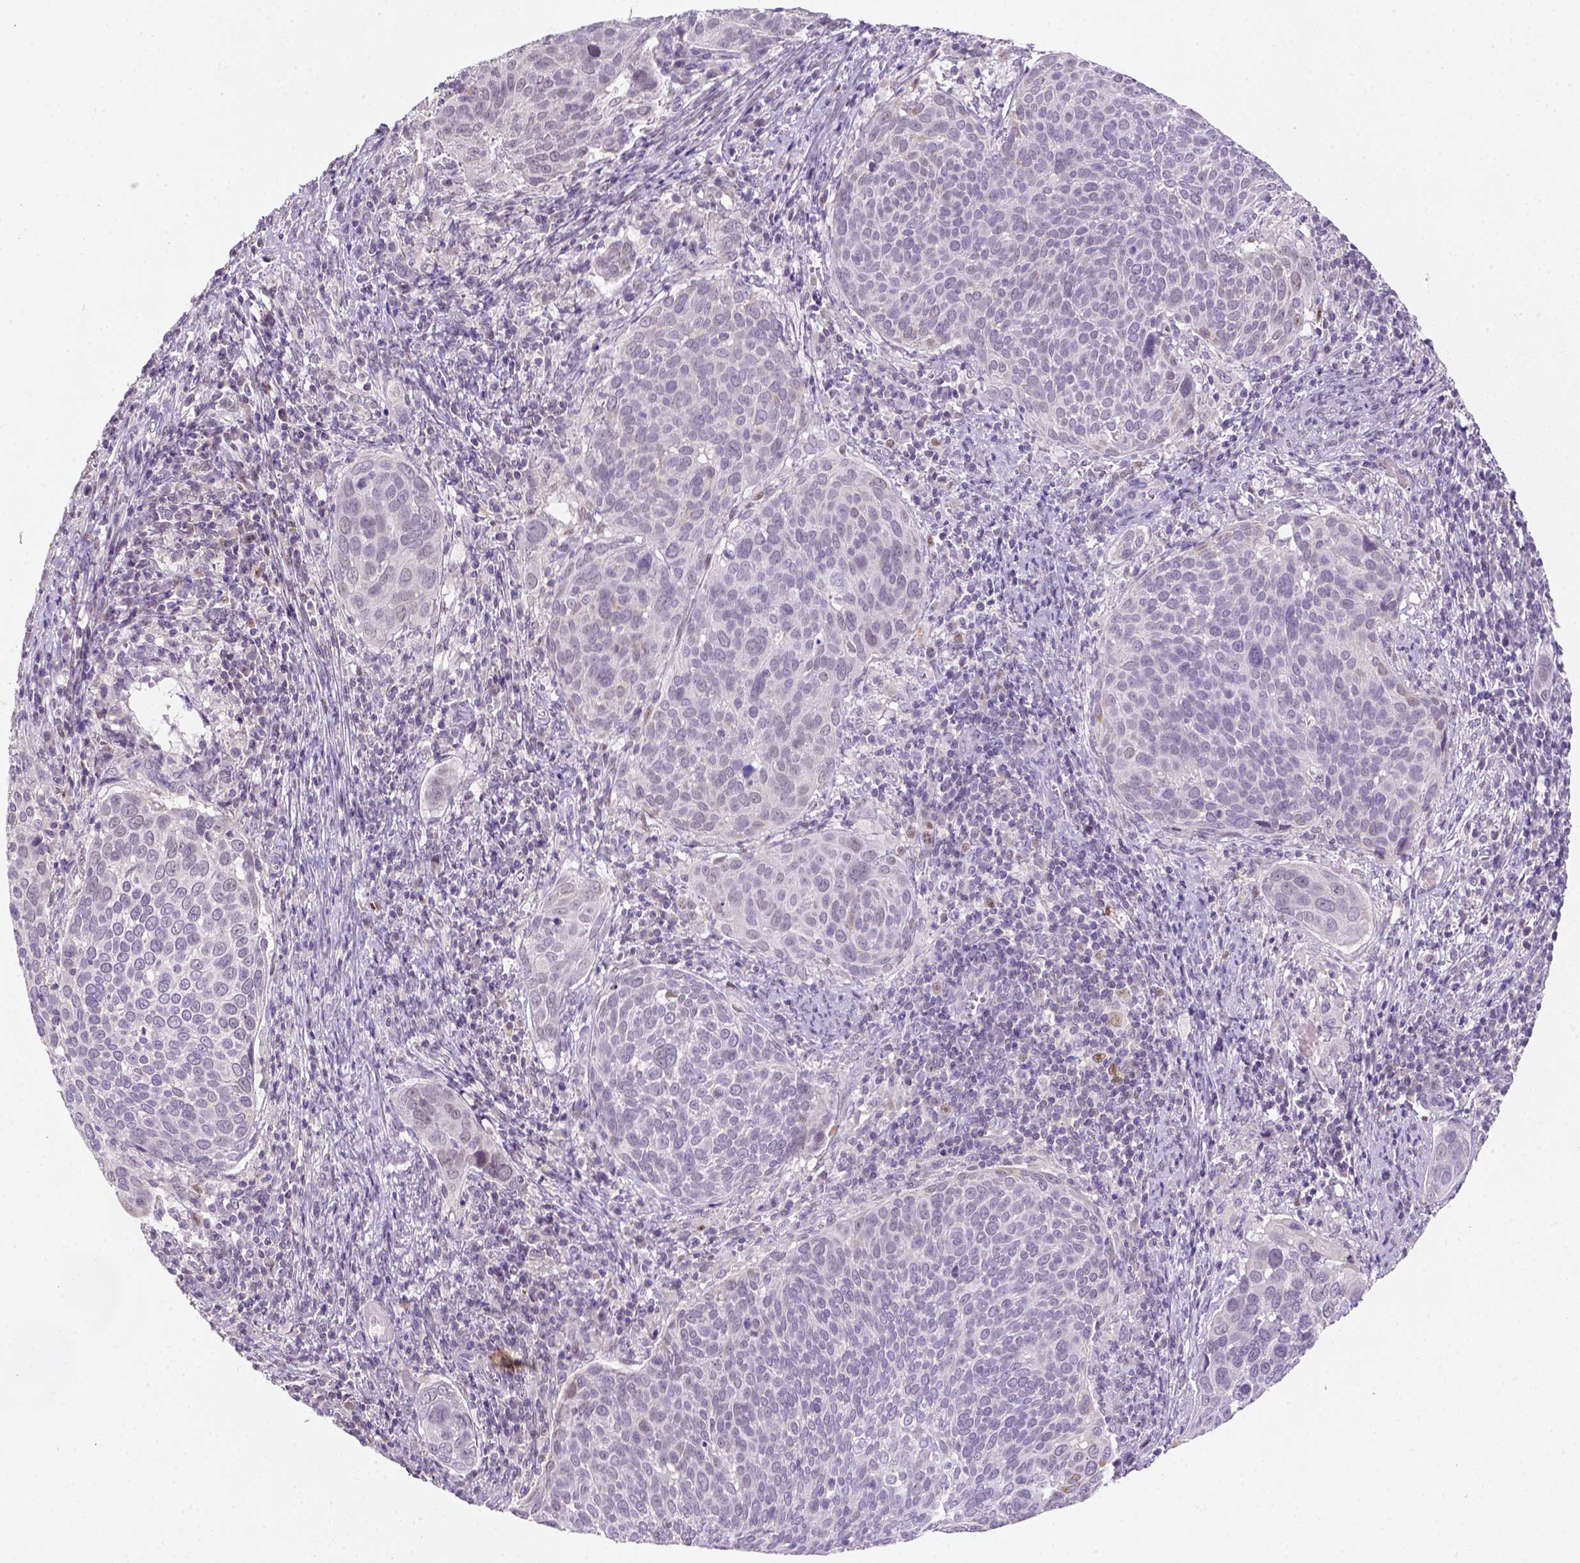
{"staining": {"intensity": "negative", "quantity": "none", "location": "none"}, "tissue": "cervical cancer", "cell_type": "Tumor cells", "image_type": "cancer", "snomed": [{"axis": "morphology", "description": "Squamous cell carcinoma, NOS"}, {"axis": "topography", "description": "Cervix"}], "caption": "Cervical squamous cell carcinoma was stained to show a protein in brown. There is no significant positivity in tumor cells. The staining is performed using DAB brown chromogen with nuclei counter-stained in using hematoxylin.", "gene": "ZMAT4", "patient": {"sex": "female", "age": 39}}